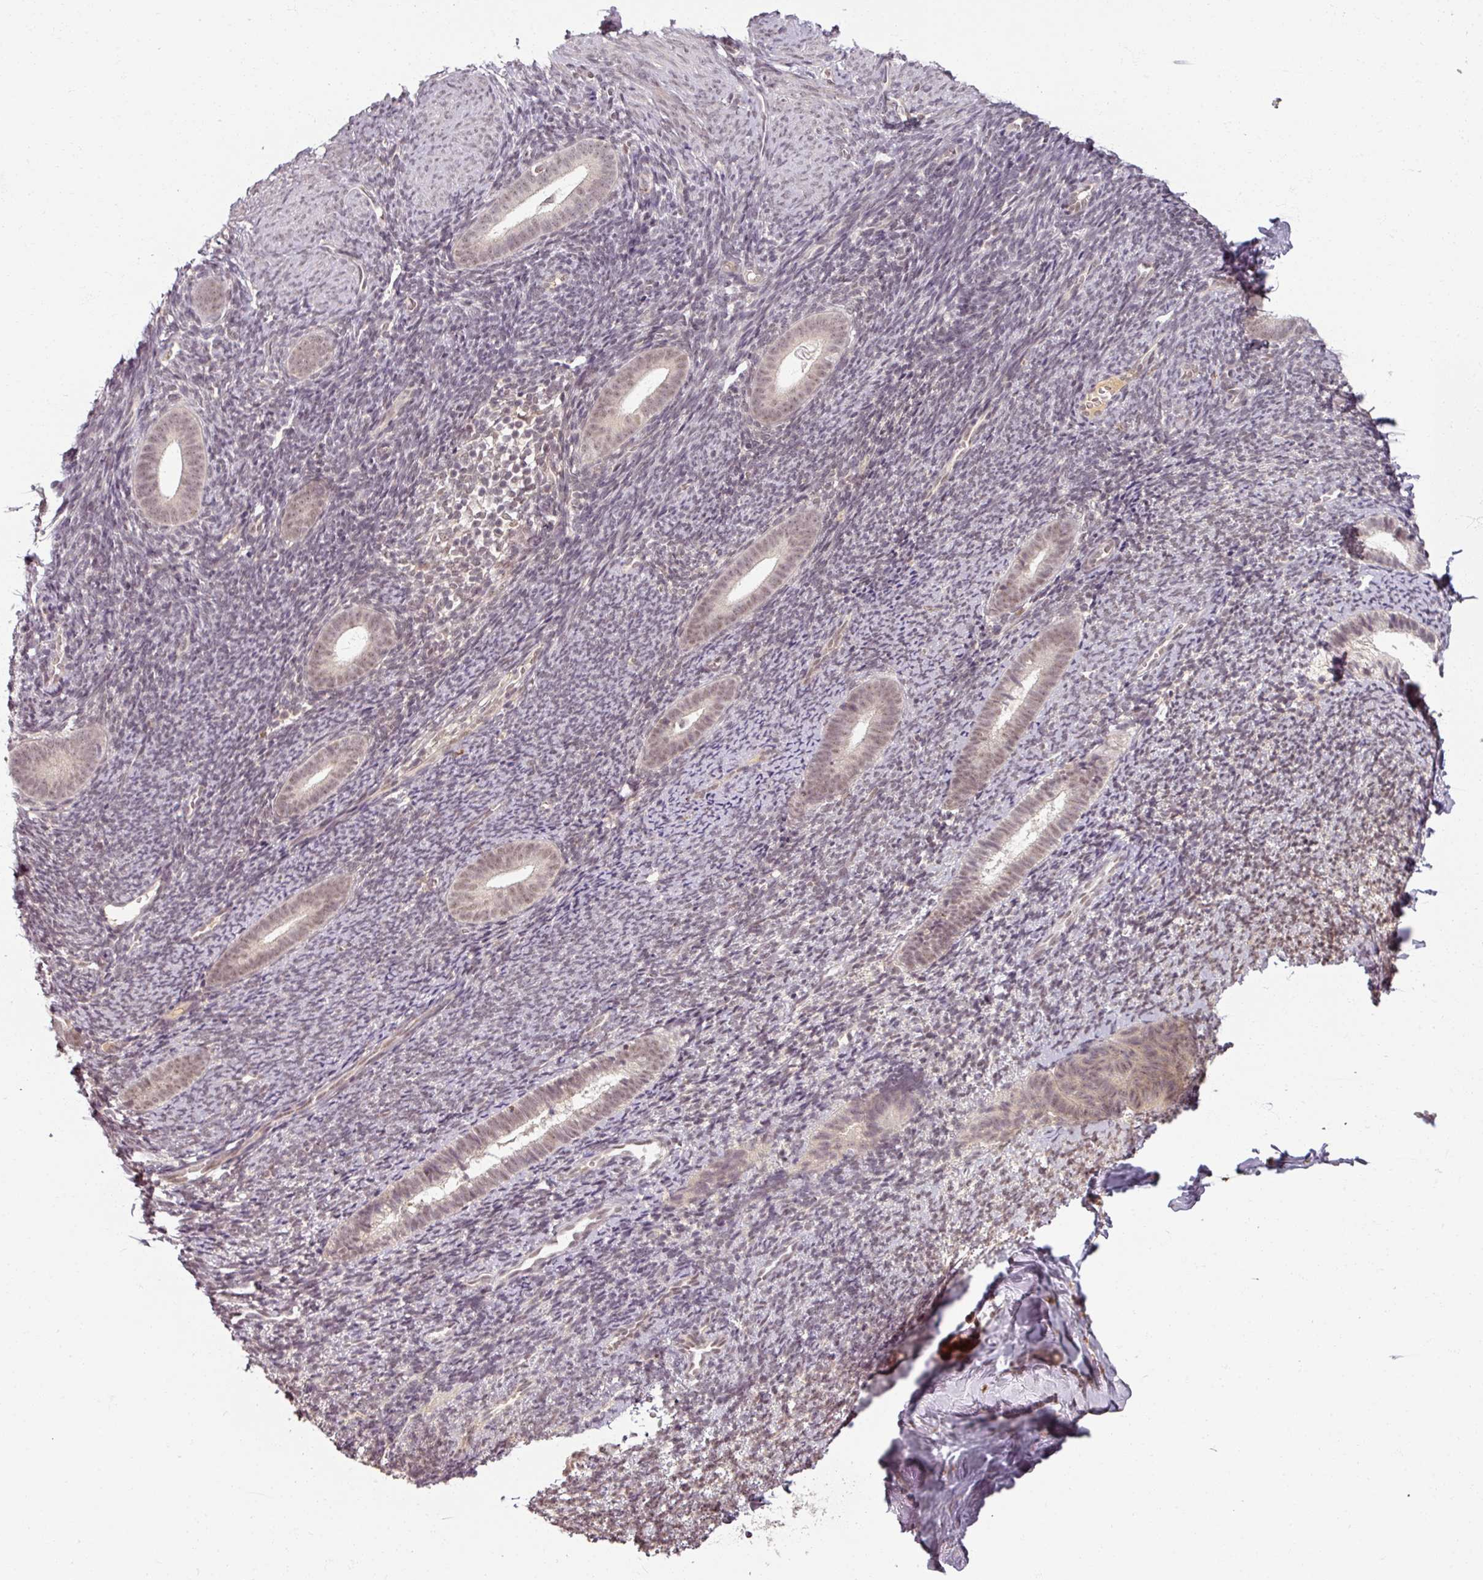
{"staining": {"intensity": "negative", "quantity": "none", "location": "none"}, "tissue": "endometrium", "cell_type": "Cells in endometrial stroma", "image_type": "normal", "snomed": [{"axis": "morphology", "description": "Normal tissue, NOS"}, {"axis": "topography", "description": "Endometrium"}], "caption": "Immunohistochemistry (IHC) image of benign endometrium: human endometrium stained with DAB (3,3'-diaminobenzidine) exhibits no significant protein staining in cells in endometrial stroma. (Brightfield microscopy of DAB (3,3'-diaminobenzidine) IHC at high magnification).", "gene": "POLR2G", "patient": {"sex": "female", "age": 39}}